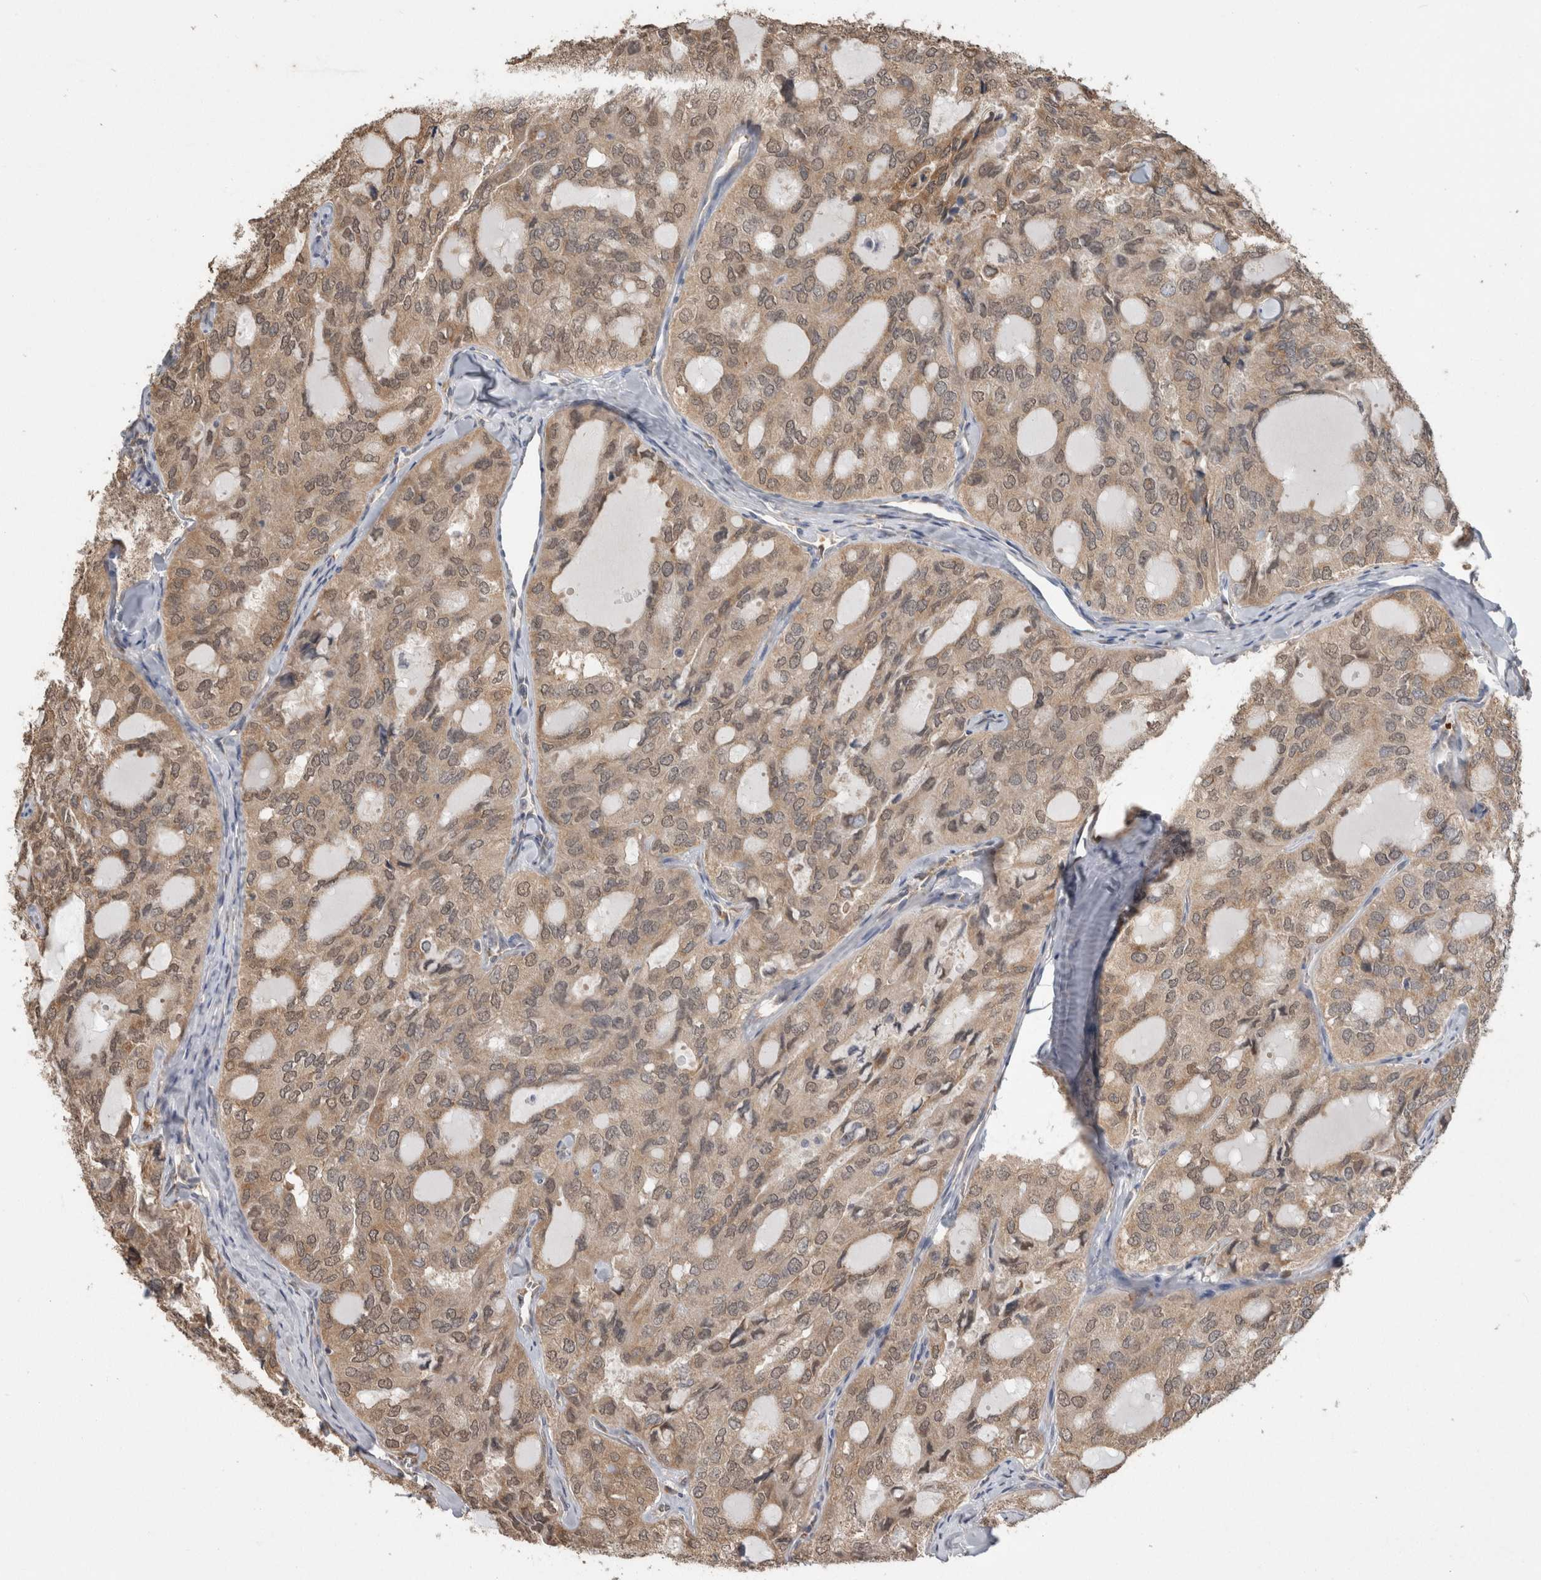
{"staining": {"intensity": "moderate", "quantity": ">75%", "location": "cytoplasmic/membranous,nuclear"}, "tissue": "thyroid cancer", "cell_type": "Tumor cells", "image_type": "cancer", "snomed": [{"axis": "morphology", "description": "Follicular adenoma carcinoma, NOS"}, {"axis": "topography", "description": "Thyroid gland"}], "caption": "A brown stain highlights moderate cytoplasmic/membranous and nuclear positivity of a protein in human thyroid follicular adenoma carcinoma tumor cells. Immunohistochemistry stains the protein of interest in brown and the nuclei are stained blue.", "gene": "ADGRL3", "patient": {"sex": "male", "age": 75}}